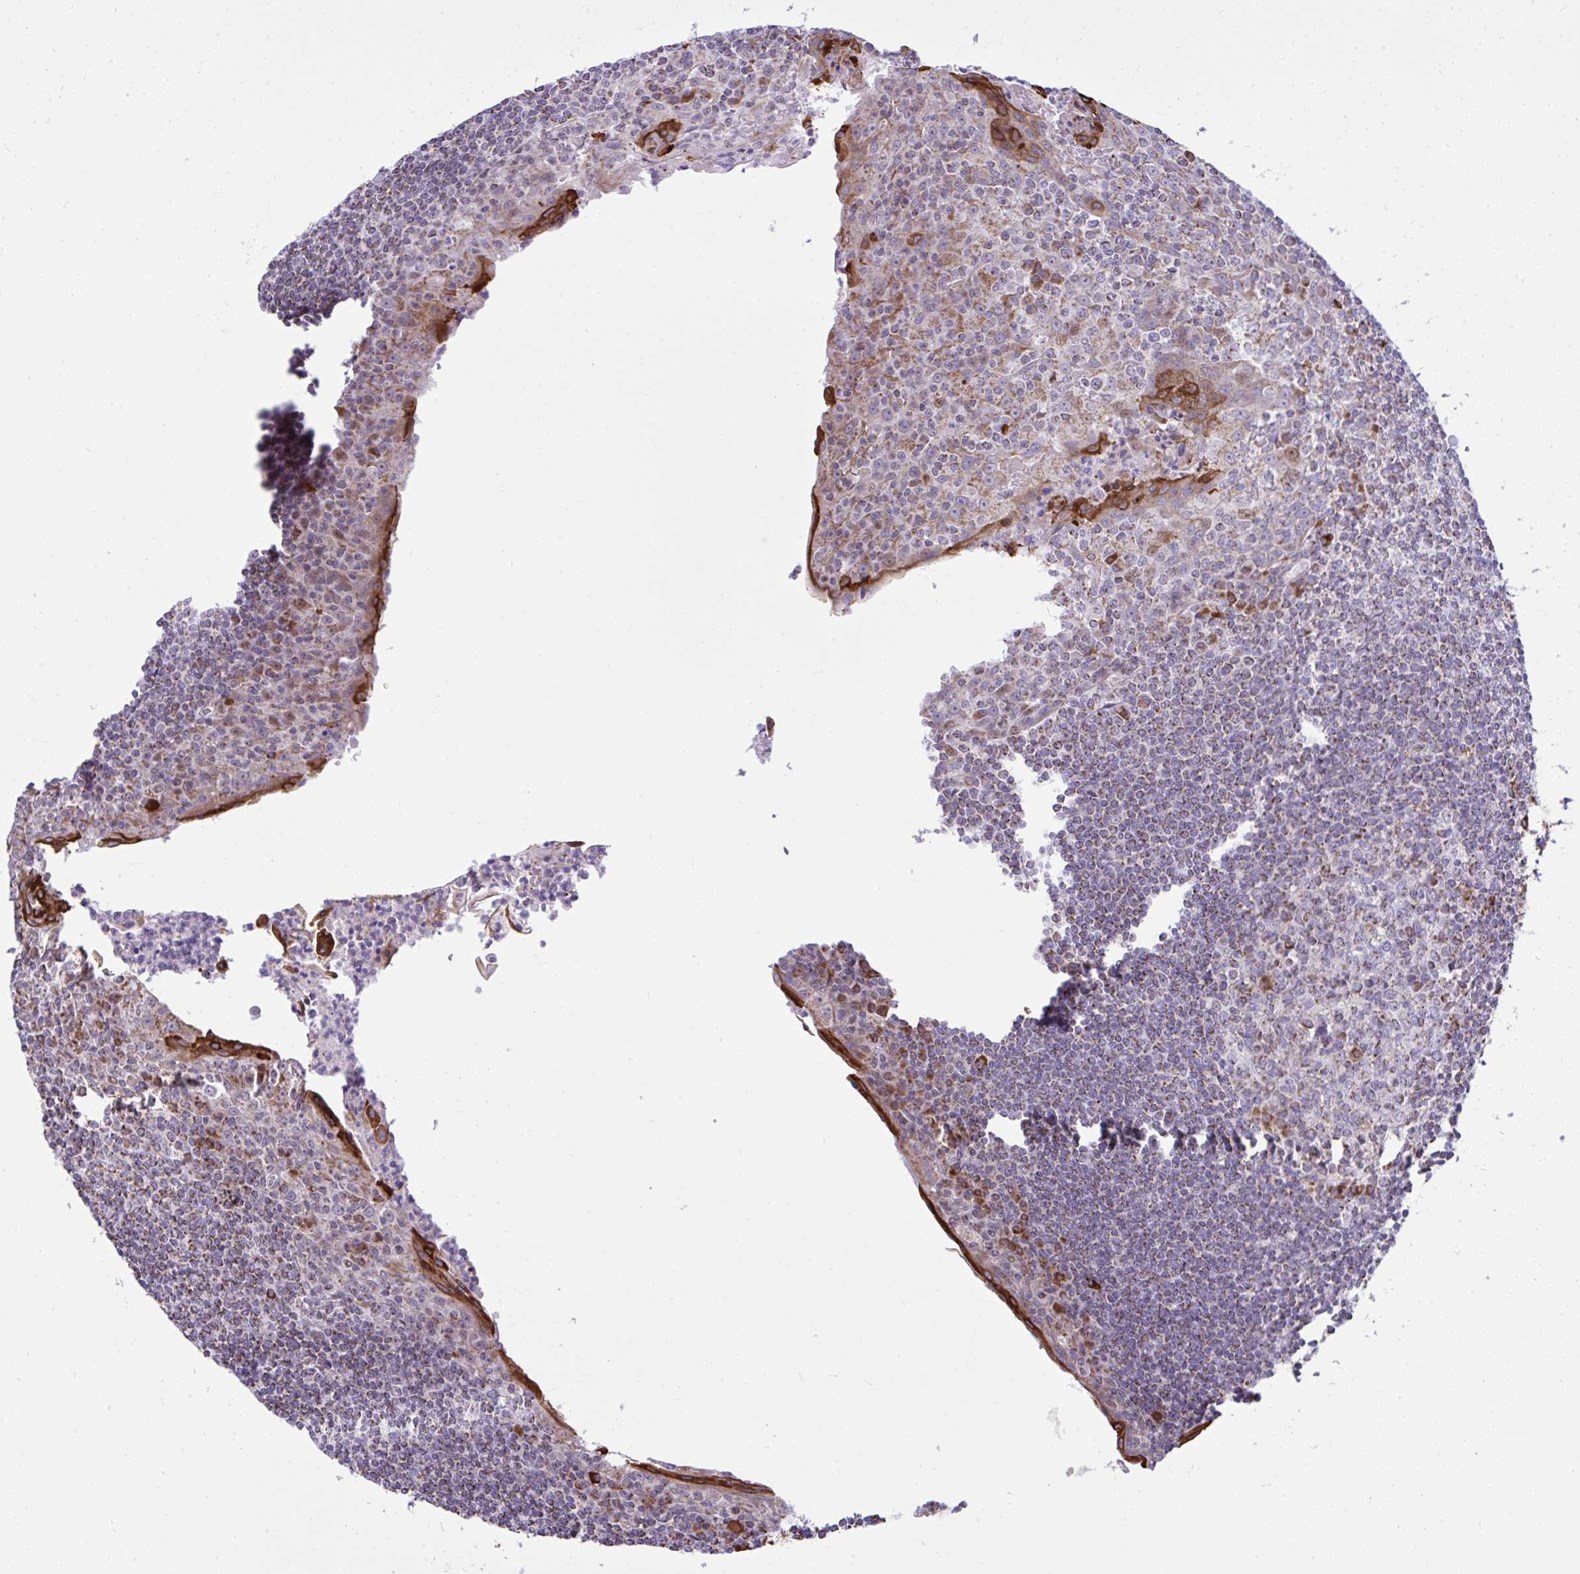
{"staining": {"intensity": "moderate", "quantity": "<25%", "location": "cytoplasmic/membranous"}, "tissue": "tonsil", "cell_type": "Germinal center cells", "image_type": "normal", "snomed": [{"axis": "morphology", "description": "Normal tissue, NOS"}, {"axis": "topography", "description": "Tonsil"}], "caption": "Immunohistochemical staining of normal tonsil displays <25% levels of moderate cytoplasmic/membranous protein expression in about <25% of germinal center cells.", "gene": "ZNF362", "patient": {"sex": "male", "age": 27}}